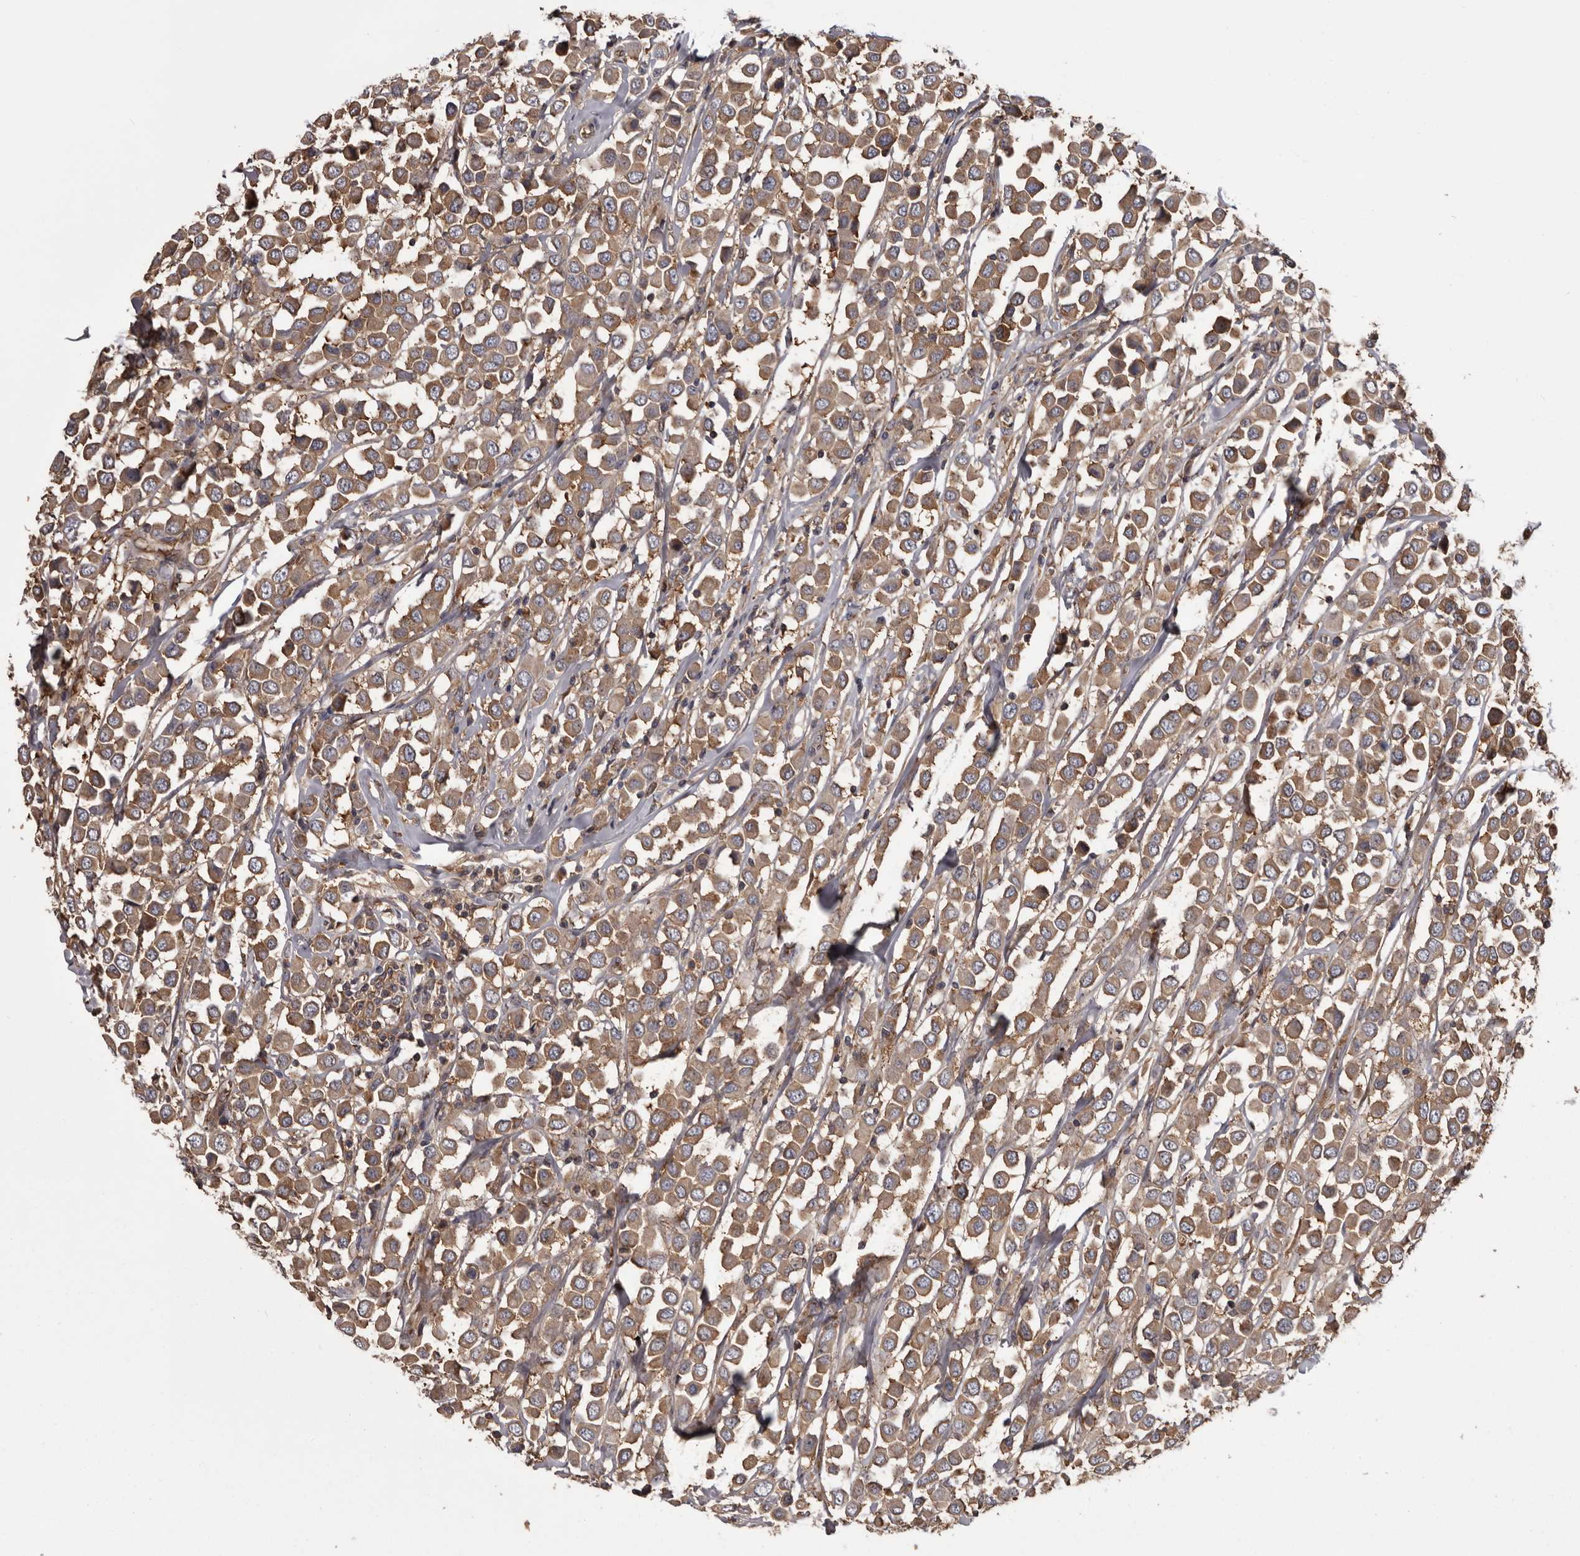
{"staining": {"intensity": "weak", "quantity": ">75%", "location": "cytoplasmic/membranous"}, "tissue": "breast cancer", "cell_type": "Tumor cells", "image_type": "cancer", "snomed": [{"axis": "morphology", "description": "Duct carcinoma"}, {"axis": "topography", "description": "Breast"}], "caption": "Protein expression analysis of human breast cancer (intraductal carcinoma) reveals weak cytoplasmic/membranous expression in approximately >75% of tumor cells.", "gene": "DARS1", "patient": {"sex": "female", "age": 61}}